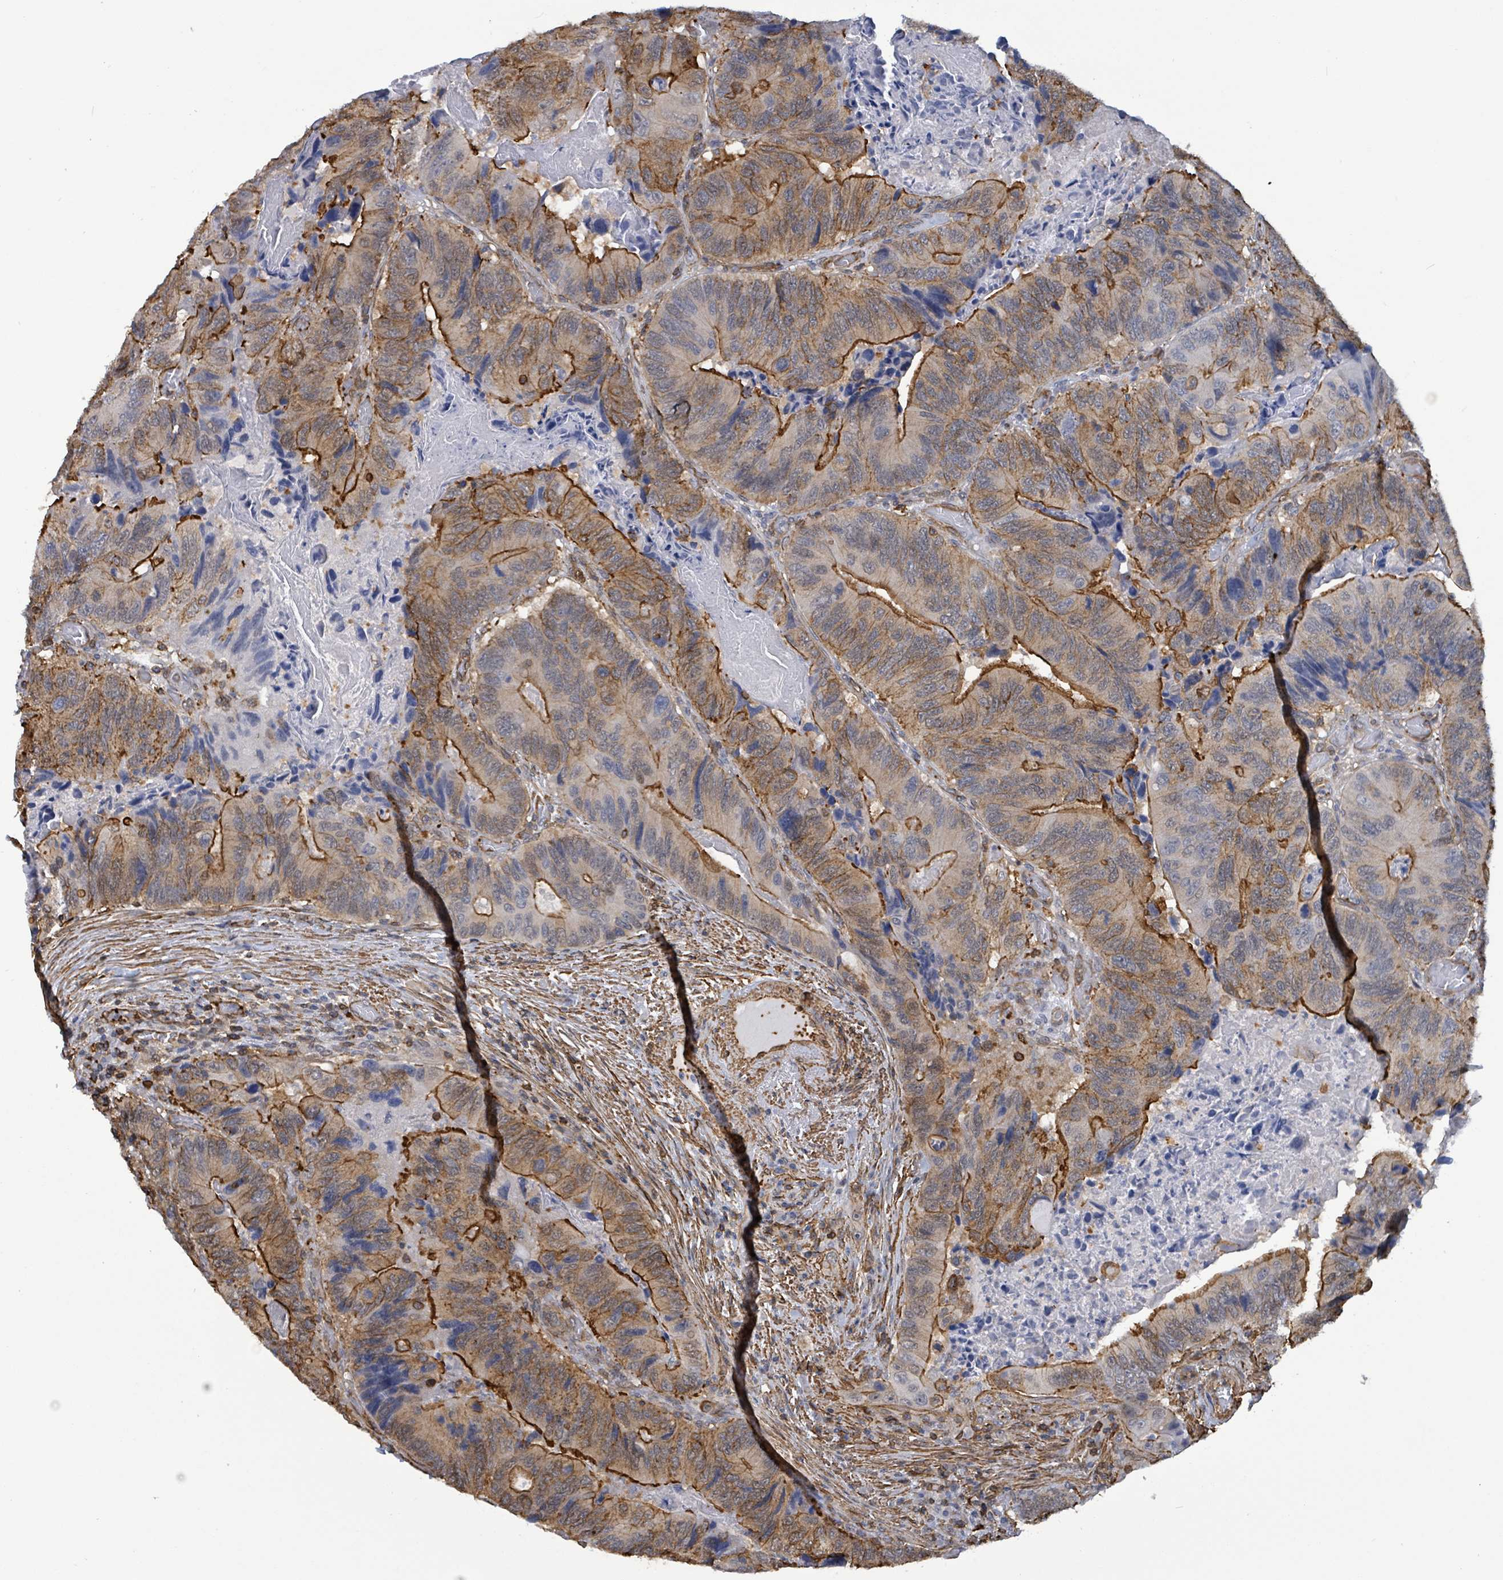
{"staining": {"intensity": "moderate", "quantity": "25%-75%", "location": "cytoplasmic/membranous"}, "tissue": "colorectal cancer", "cell_type": "Tumor cells", "image_type": "cancer", "snomed": [{"axis": "morphology", "description": "Adenocarcinoma, NOS"}, {"axis": "topography", "description": "Colon"}], "caption": "The histopathology image demonstrates a brown stain indicating the presence of a protein in the cytoplasmic/membranous of tumor cells in adenocarcinoma (colorectal).", "gene": "PRKRIP1", "patient": {"sex": "male", "age": 84}}